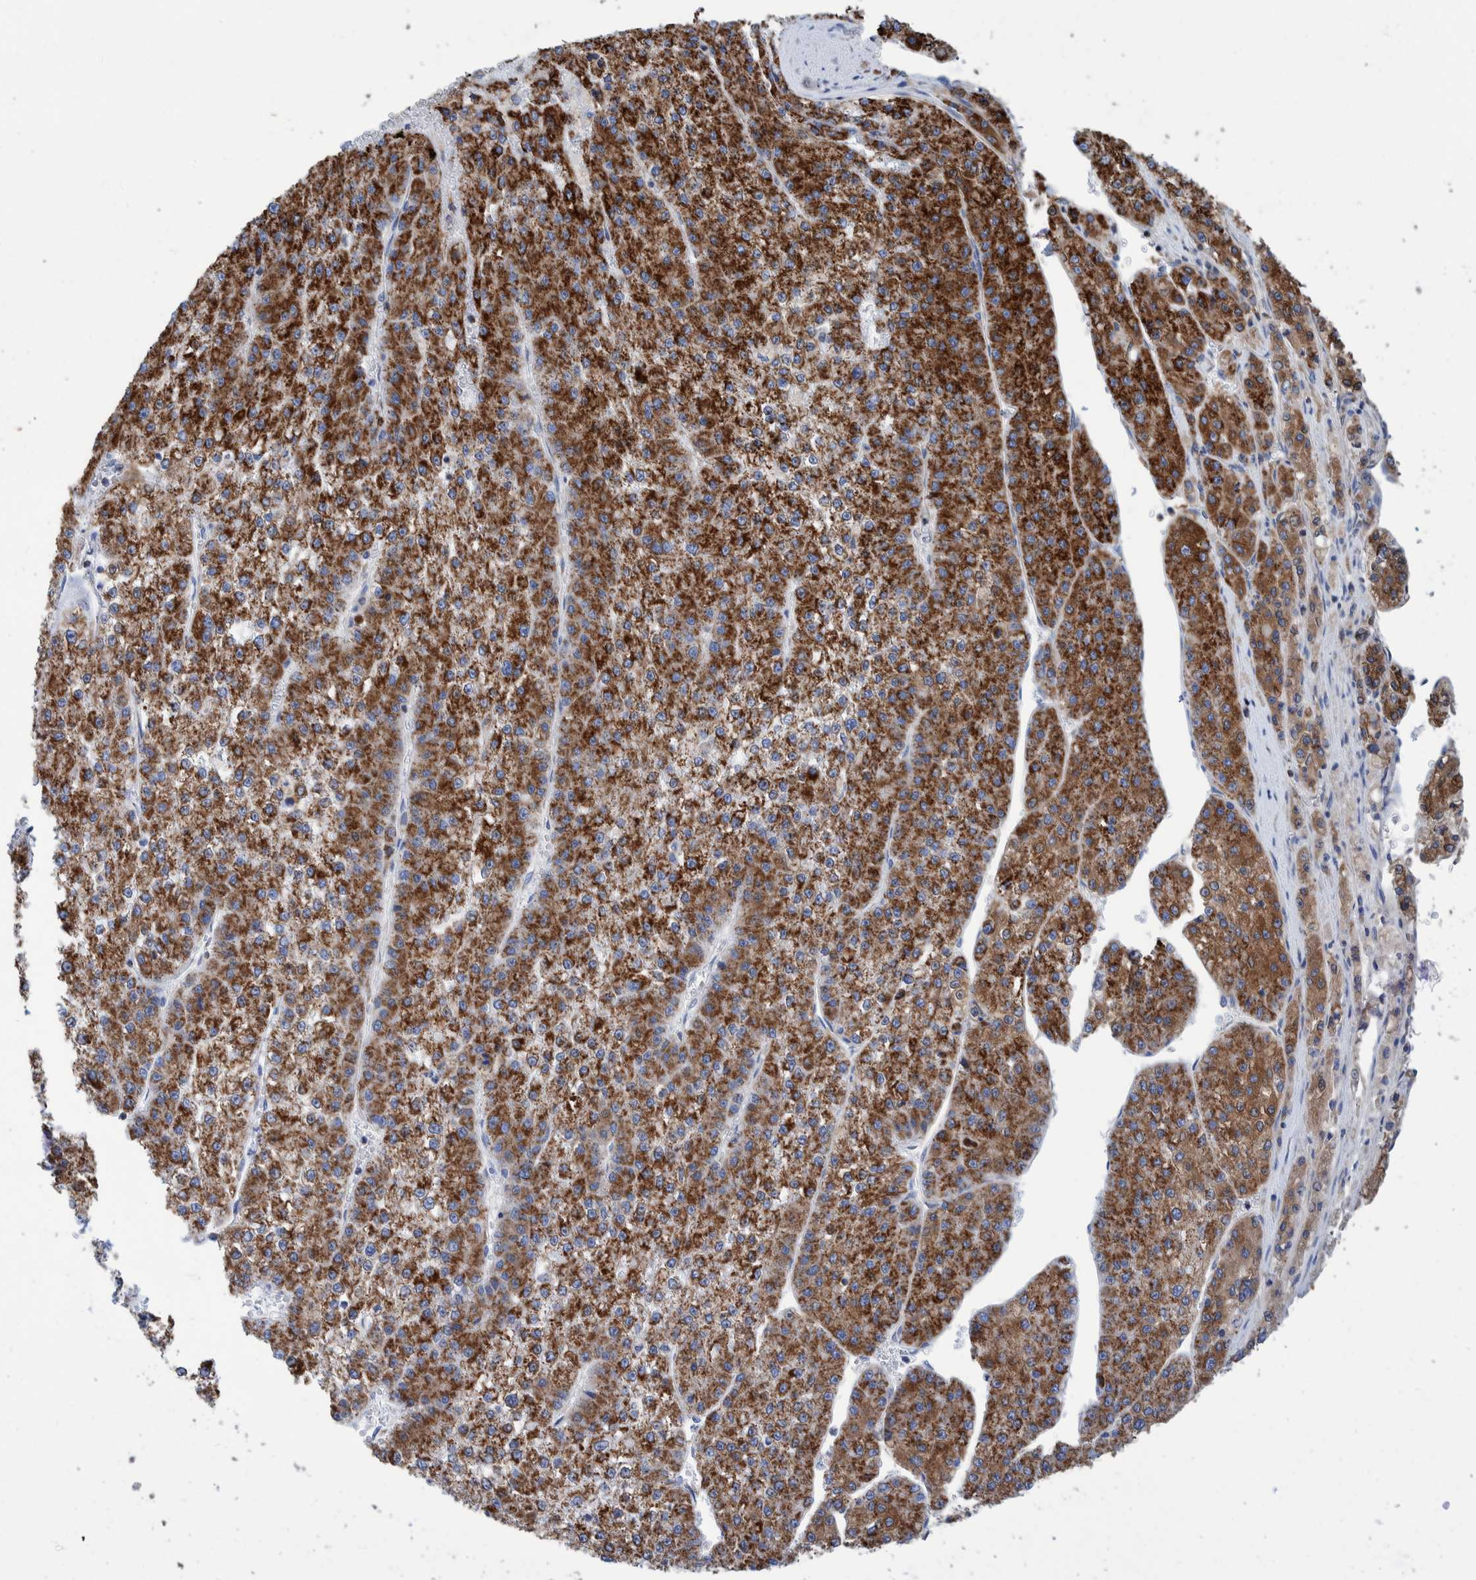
{"staining": {"intensity": "moderate", "quantity": ">75%", "location": "cytoplasmic/membranous"}, "tissue": "liver cancer", "cell_type": "Tumor cells", "image_type": "cancer", "snomed": [{"axis": "morphology", "description": "Carcinoma, Hepatocellular, NOS"}, {"axis": "topography", "description": "Liver"}], "caption": "Liver hepatocellular carcinoma was stained to show a protein in brown. There is medium levels of moderate cytoplasmic/membranous staining in about >75% of tumor cells.", "gene": "DECR1", "patient": {"sex": "female", "age": 73}}